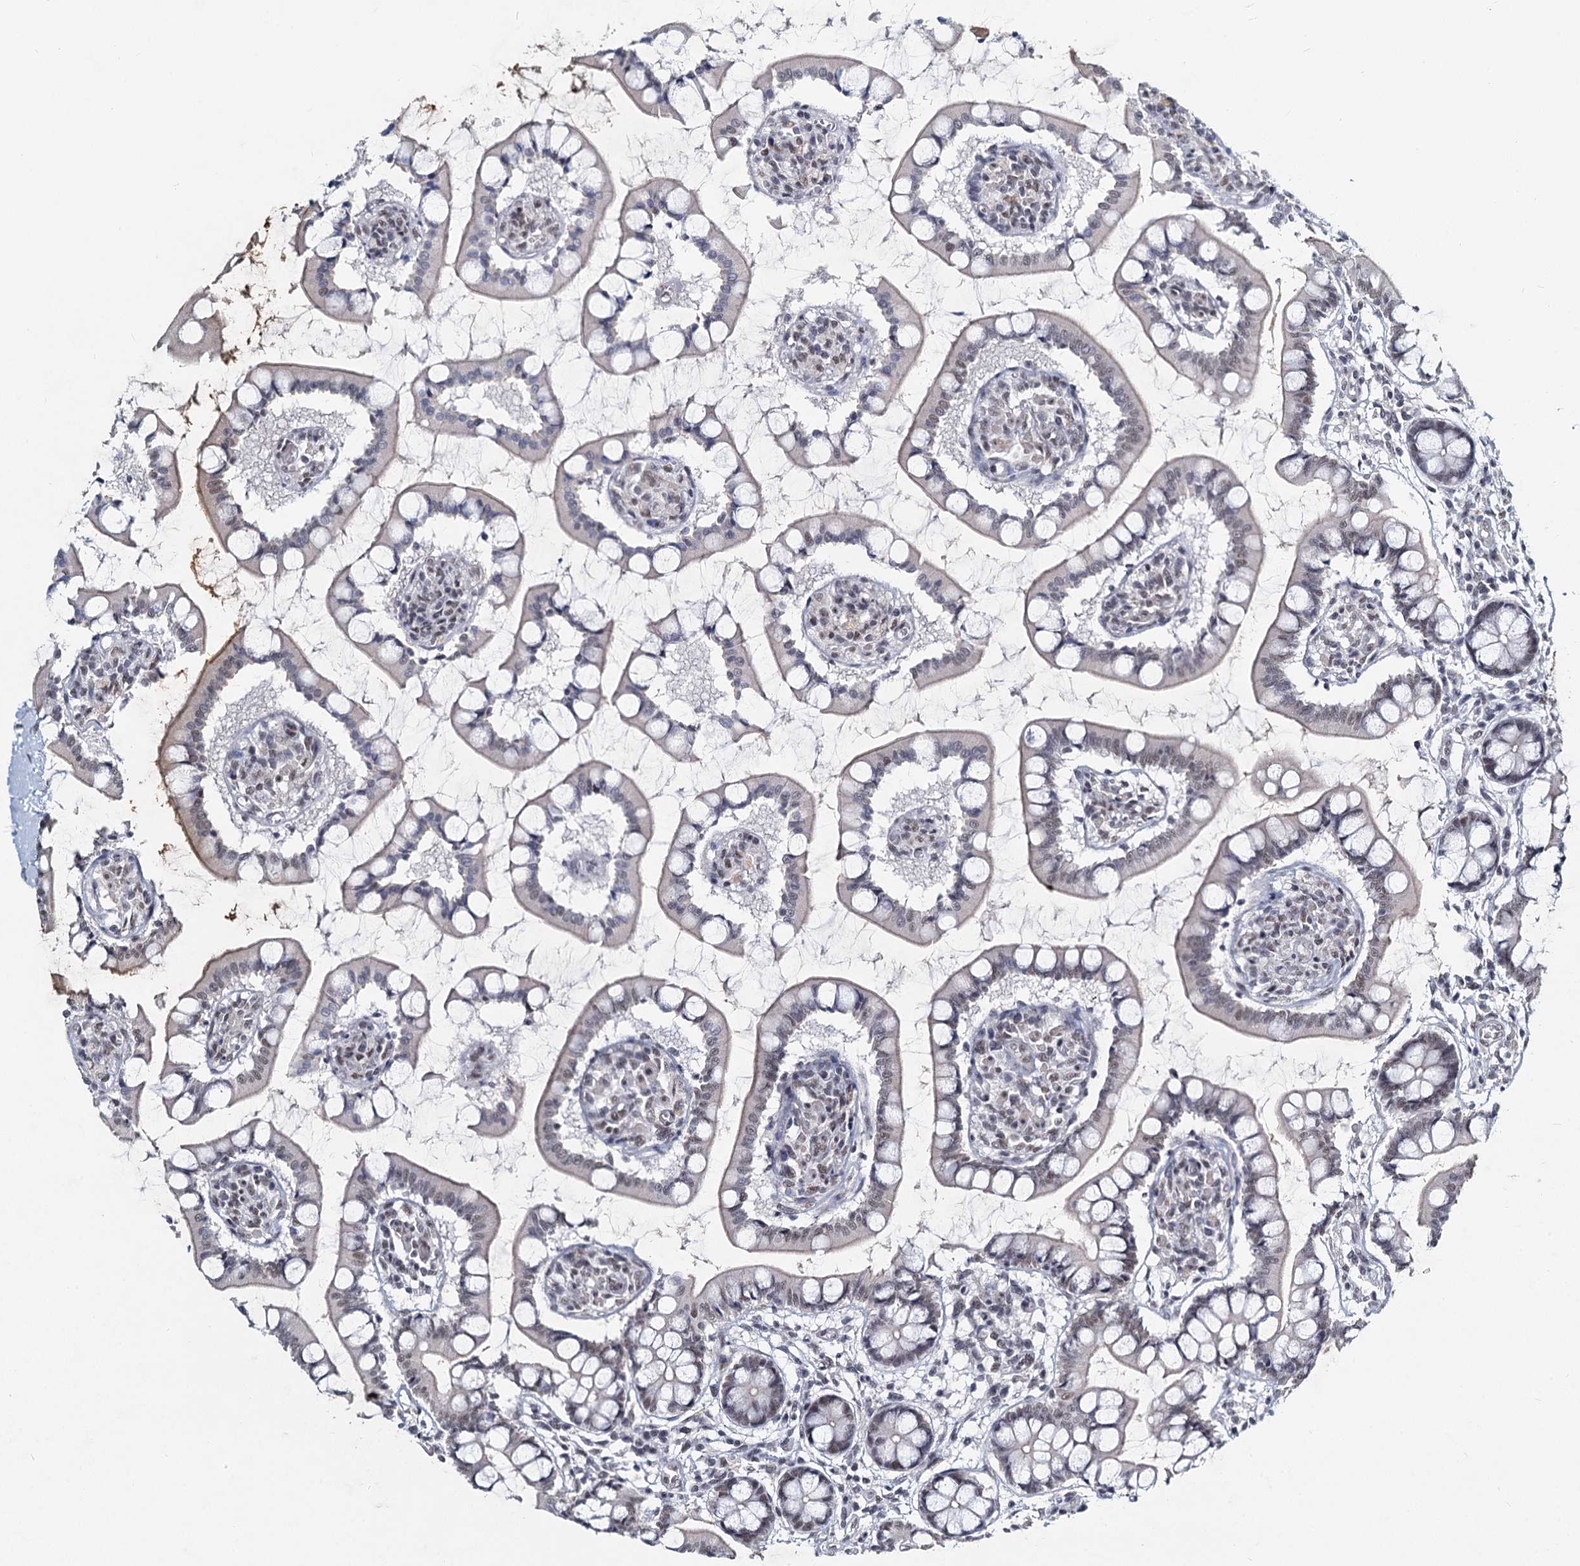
{"staining": {"intensity": "moderate", "quantity": "25%-75%", "location": "nuclear"}, "tissue": "small intestine", "cell_type": "Glandular cells", "image_type": "normal", "snomed": [{"axis": "morphology", "description": "Normal tissue, NOS"}, {"axis": "topography", "description": "Small intestine"}], "caption": "Moderate nuclear expression is present in about 25%-75% of glandular cells in benign small intestine. (DAB (3,3'-diaminobenzidine) IHC with brightfield microscopy, high magnification).", "gene": "METTL14", "patient": {"sex": "male", "age": 52}}